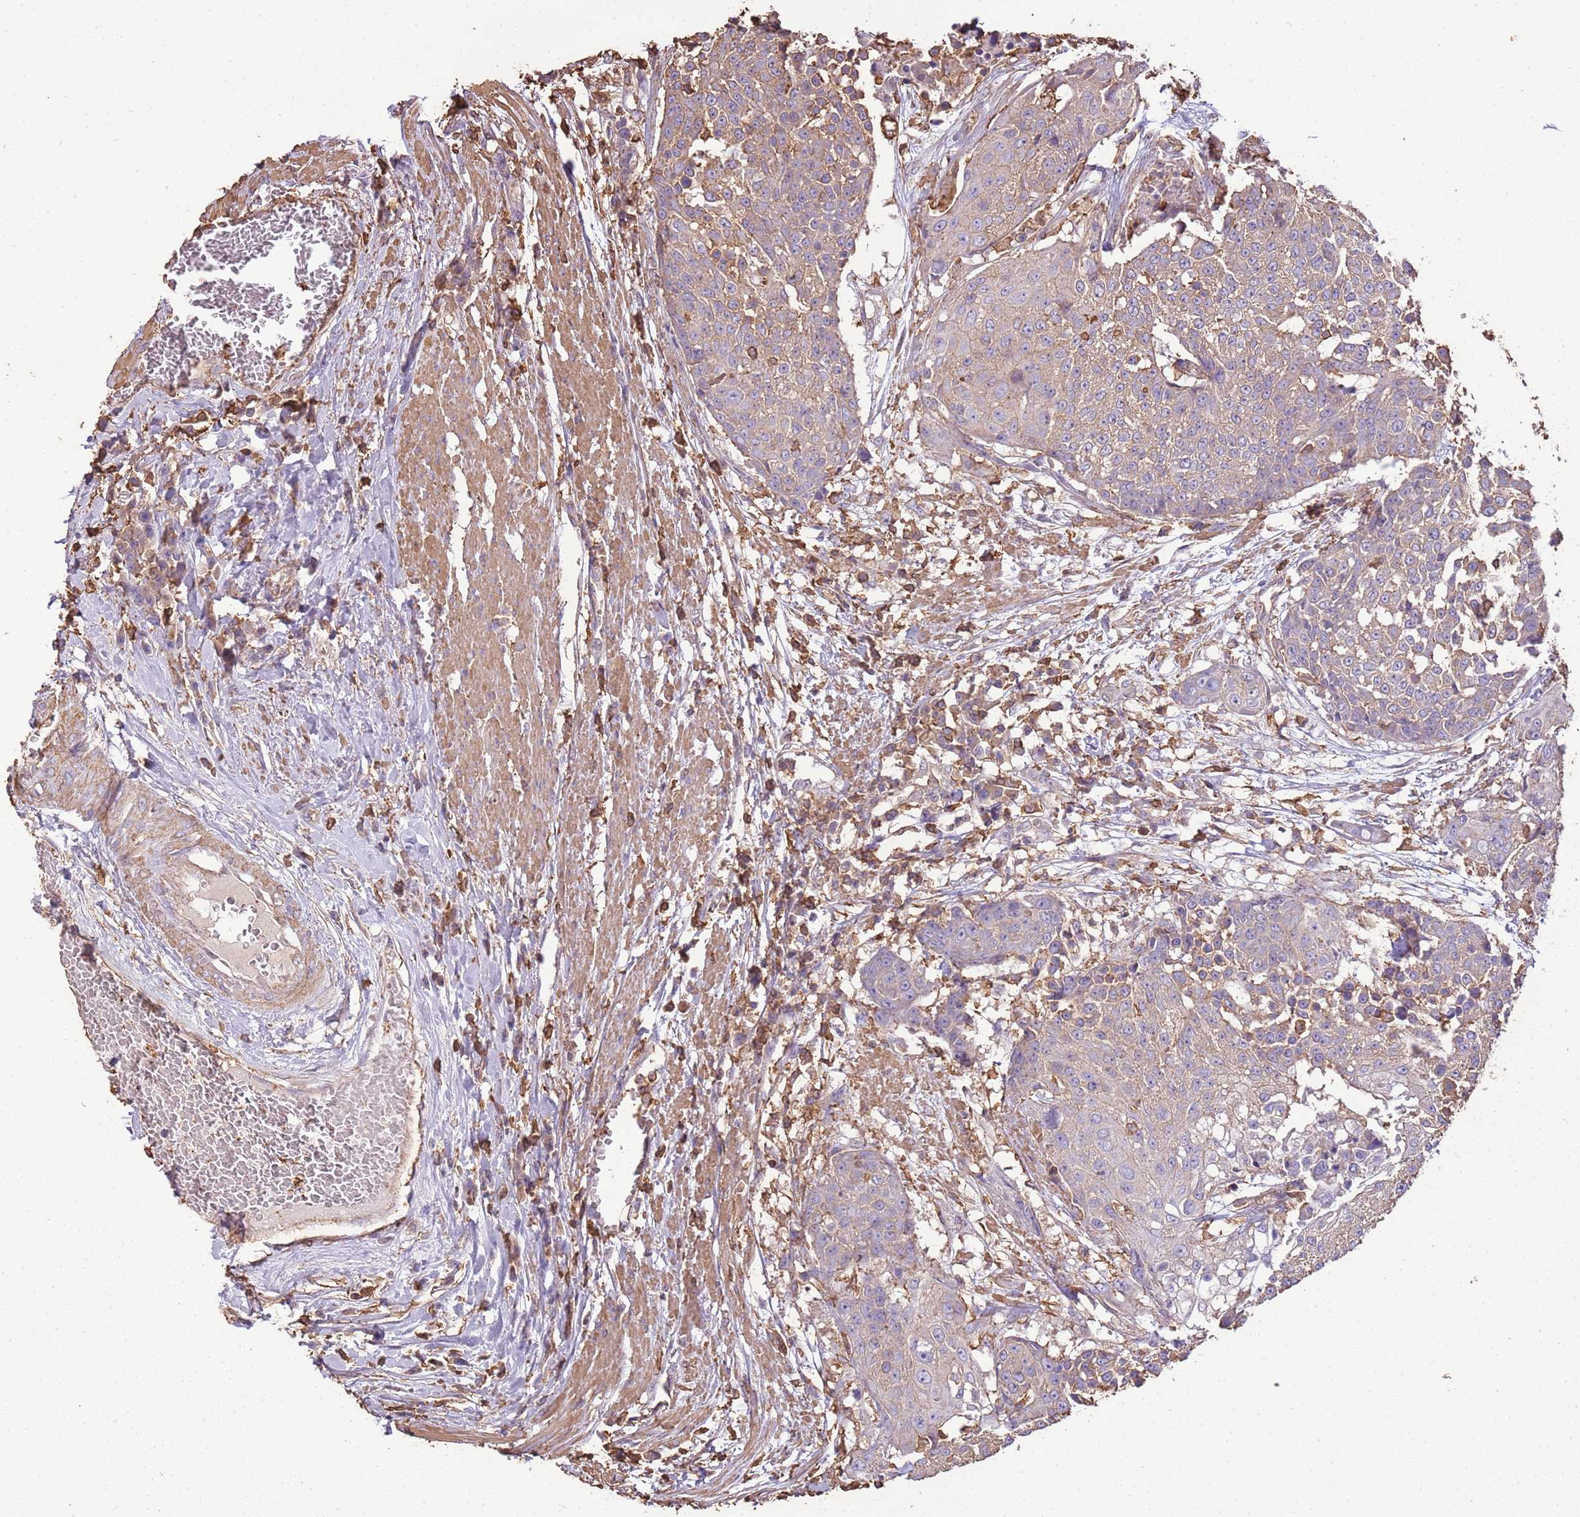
{"staining": {"intensity": "weak", "quantity": "<25%", "location": "cytoplasmic/membranous"}, "tissue": "urothelial cancer", "cell_type": "Tumor cells", "image_type": "cancer", "snomed": [{"axis": "morphology", "description": "Urothelial carcinoma, High grade"}, {"axis": "topography", "description": "Urinary bladder"}], "caption": "Tumor cells show no significant protein staining in urothelial carcinoma (high-grade).", "gene": "ARL10", "patient": {"sex": "female", "age": 63}}